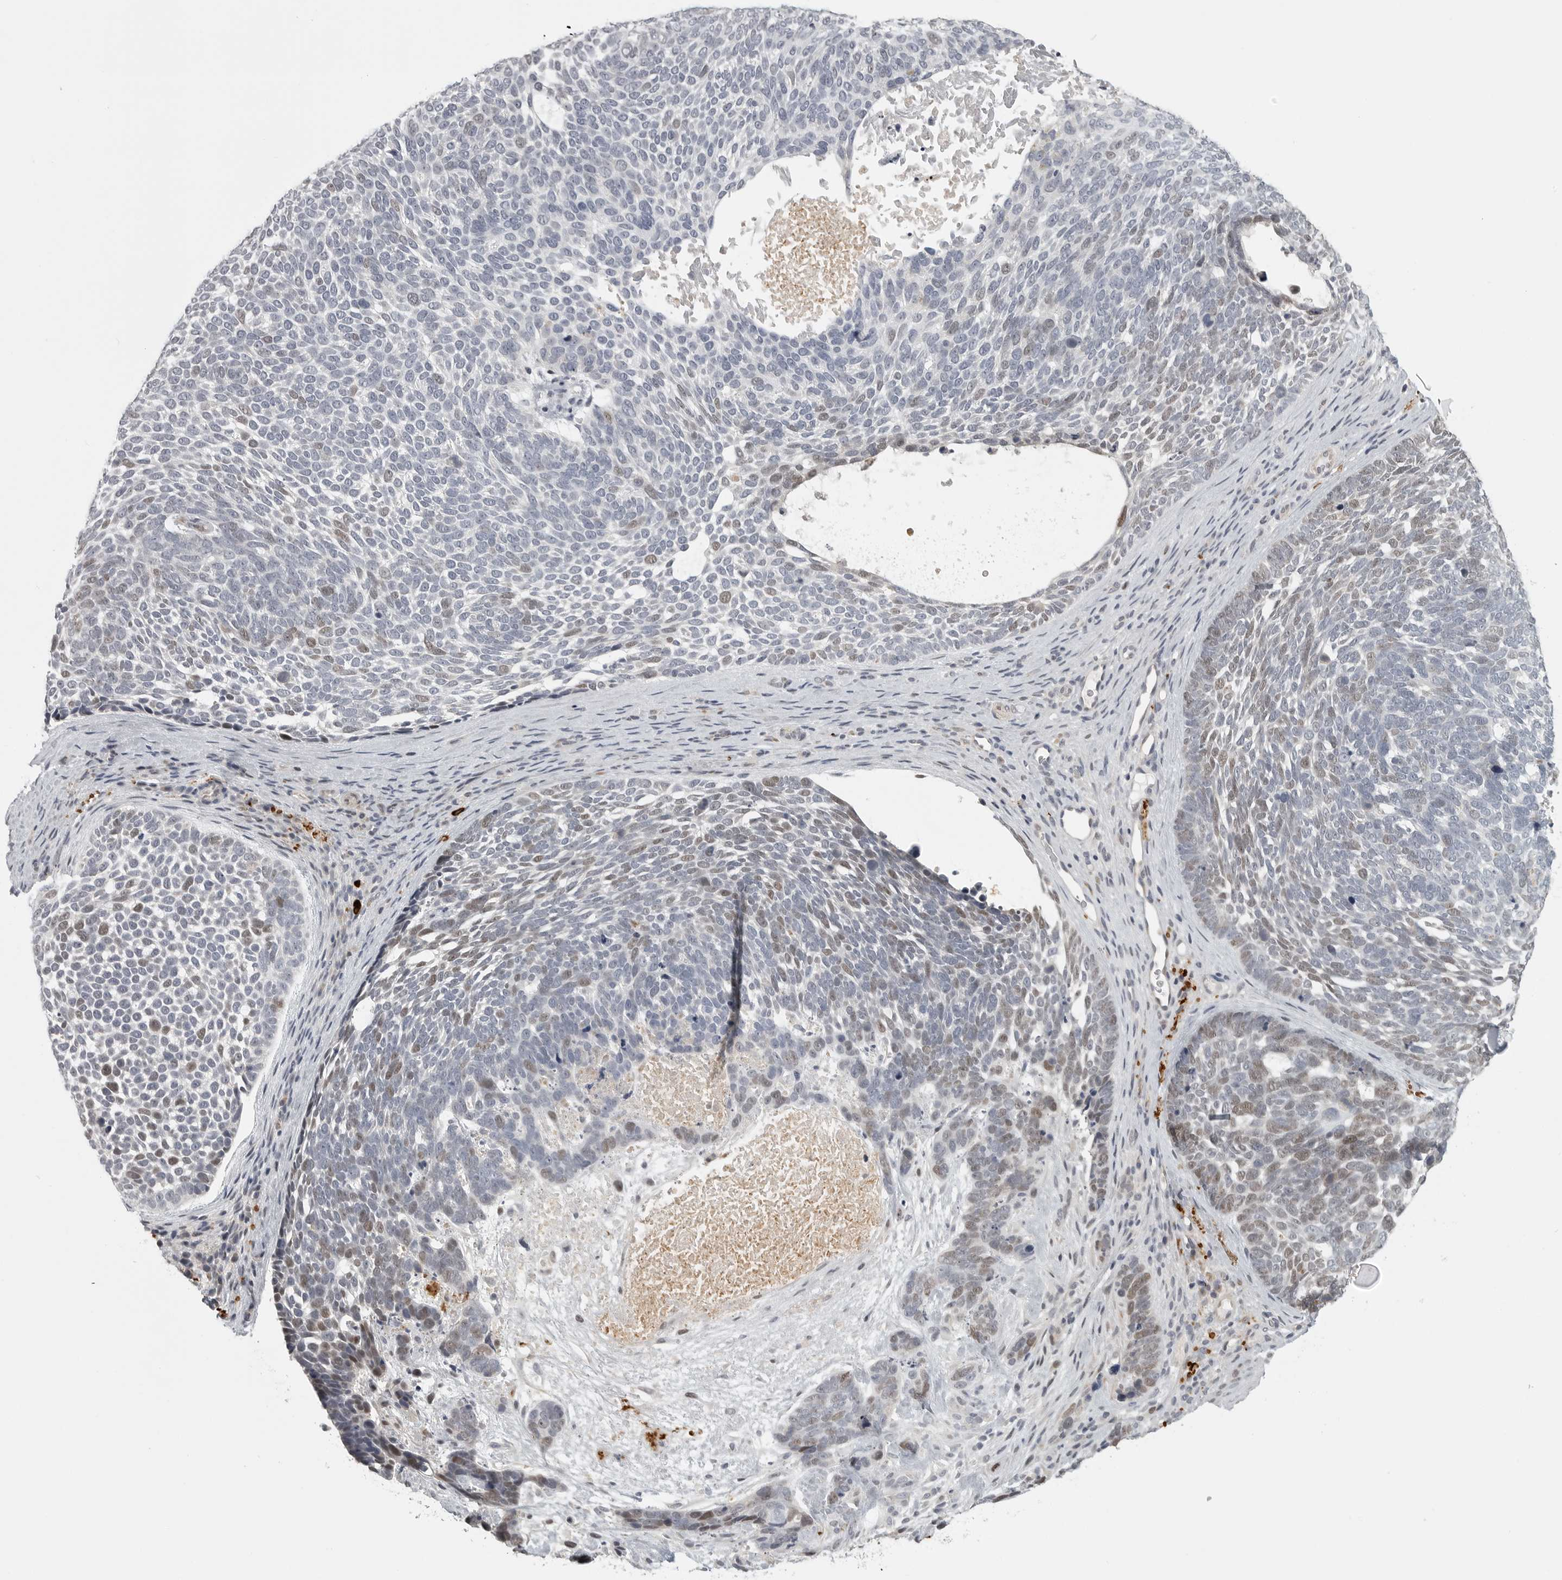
{"staining": {"intensity": "moderate", "quantity": "<25%", "location": "nuclear"}, "tissue": "skin cancer", "cell_type": "Tumor cells", "image_type": "cancer", "snomed": [{"axis": "morphology", "description": "Basal cell carcinoma"}, {"axis": "topography", "description": "Skin"}], "caption": "IHC staining of basal cell carcinoma (skin), which exhibits low levels of moderate nuclear expression in about <25% of tumor cells indicating moderate nuclear protein positivity. The staining was performed using DAB (3,3'-diaminobenzidine) (brown) for protein detection and nuclei were counterstained in hematoxylin (blue).", "gene": "POLE2", "patient": {"sex": "female", "age": 85}}